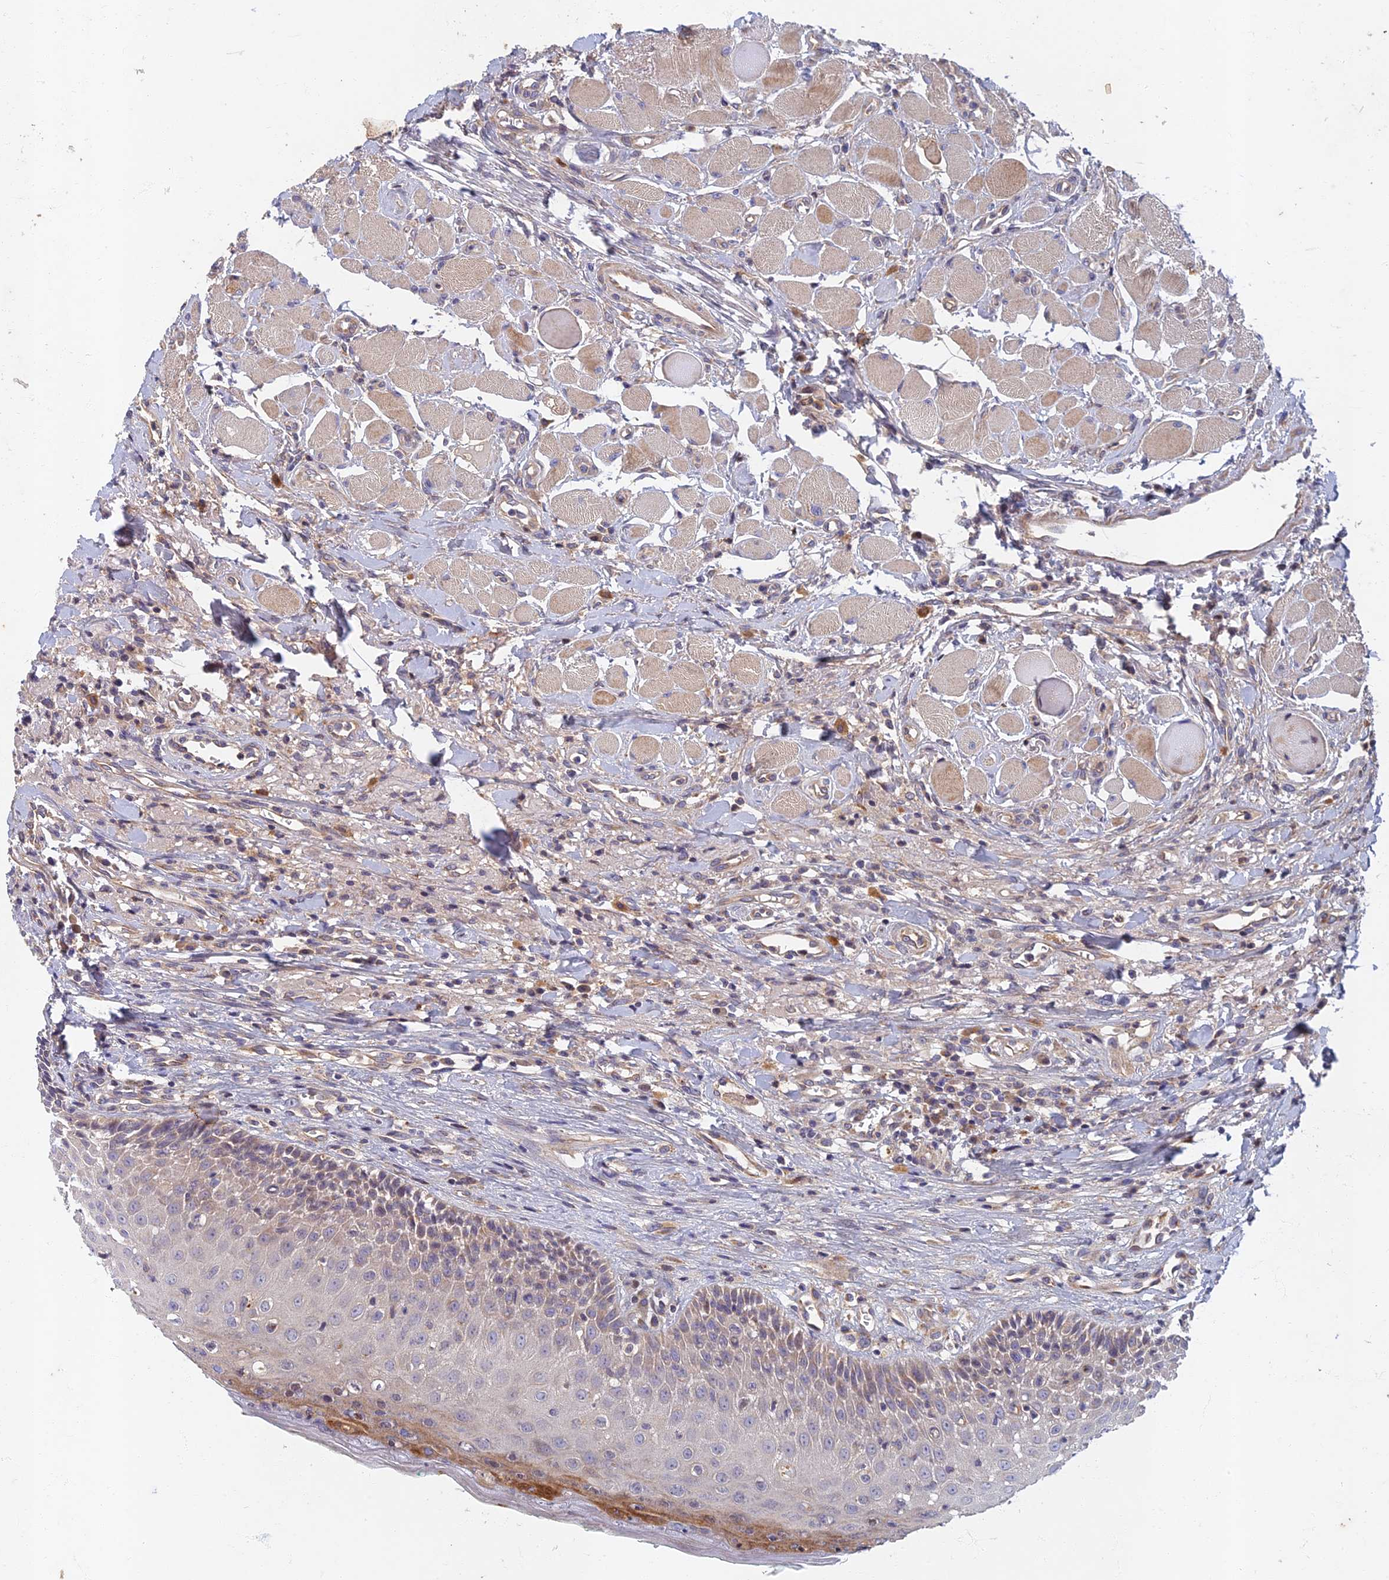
{"staining": {"intensity": "moderate", "quantity": "<25%", "location": "cytoplasmic/membranous"}, "tissue": "oral mucosa", "cell_type": "Squamous epithelial cells", "image_type": "normal", "snomed": [{"axis": "morphology", "description": "Normal tissue, NOS"}, {"axis": "topography", "description": "Oral tissue"}], "caption": "Squamous epithelial cells demonstrate low levels of moderate cytoplasmic/membranous positivity in about <25% of cells in benign oral mucosa.", "gene": "SOGA1", "patient": {"sex": "female", "age": 70}}